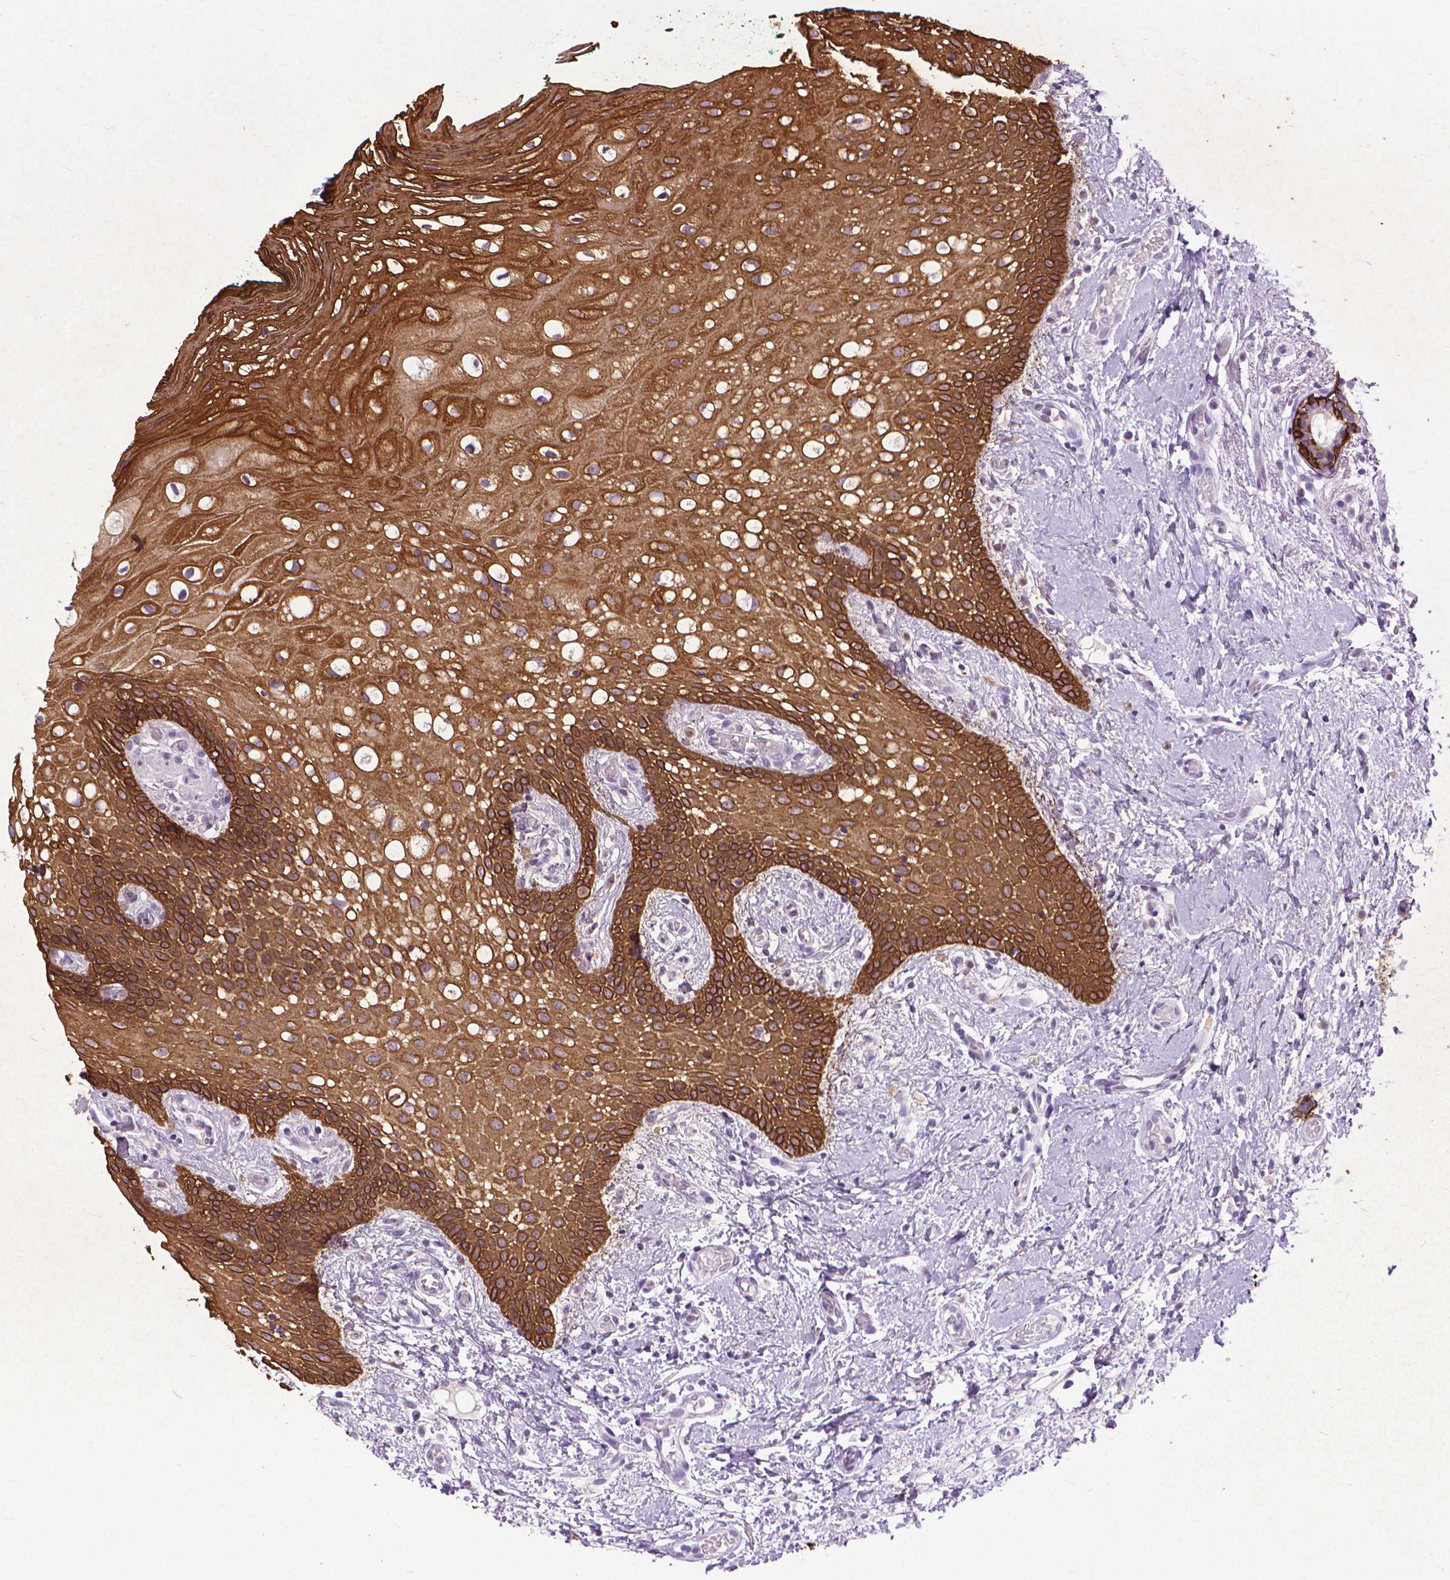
{"staining": {"intensity": "moderate", "quantity": ">75%", "location": "cytoplasmic/membranous"}, "tissue": "oral mucosa", "cell_type": "Squamous epithelial cells", "image_type": "normal", "snomed": [{"axis": "morphology", "description": "Normal tissue, NOS"}, {"axis": "topography", "description": "Oral tissue"}], "caption": "Immunohistochemical staining of normal human oral mucosa displays moderate cytoplasmic/membranous protein positivity in approximately >75% of squamous epithelial cells. (Brightfield microscopy of DAB IHC at high magnification).", "gene": "KRT5", "patient": {"sex": "female", "age": 83}}